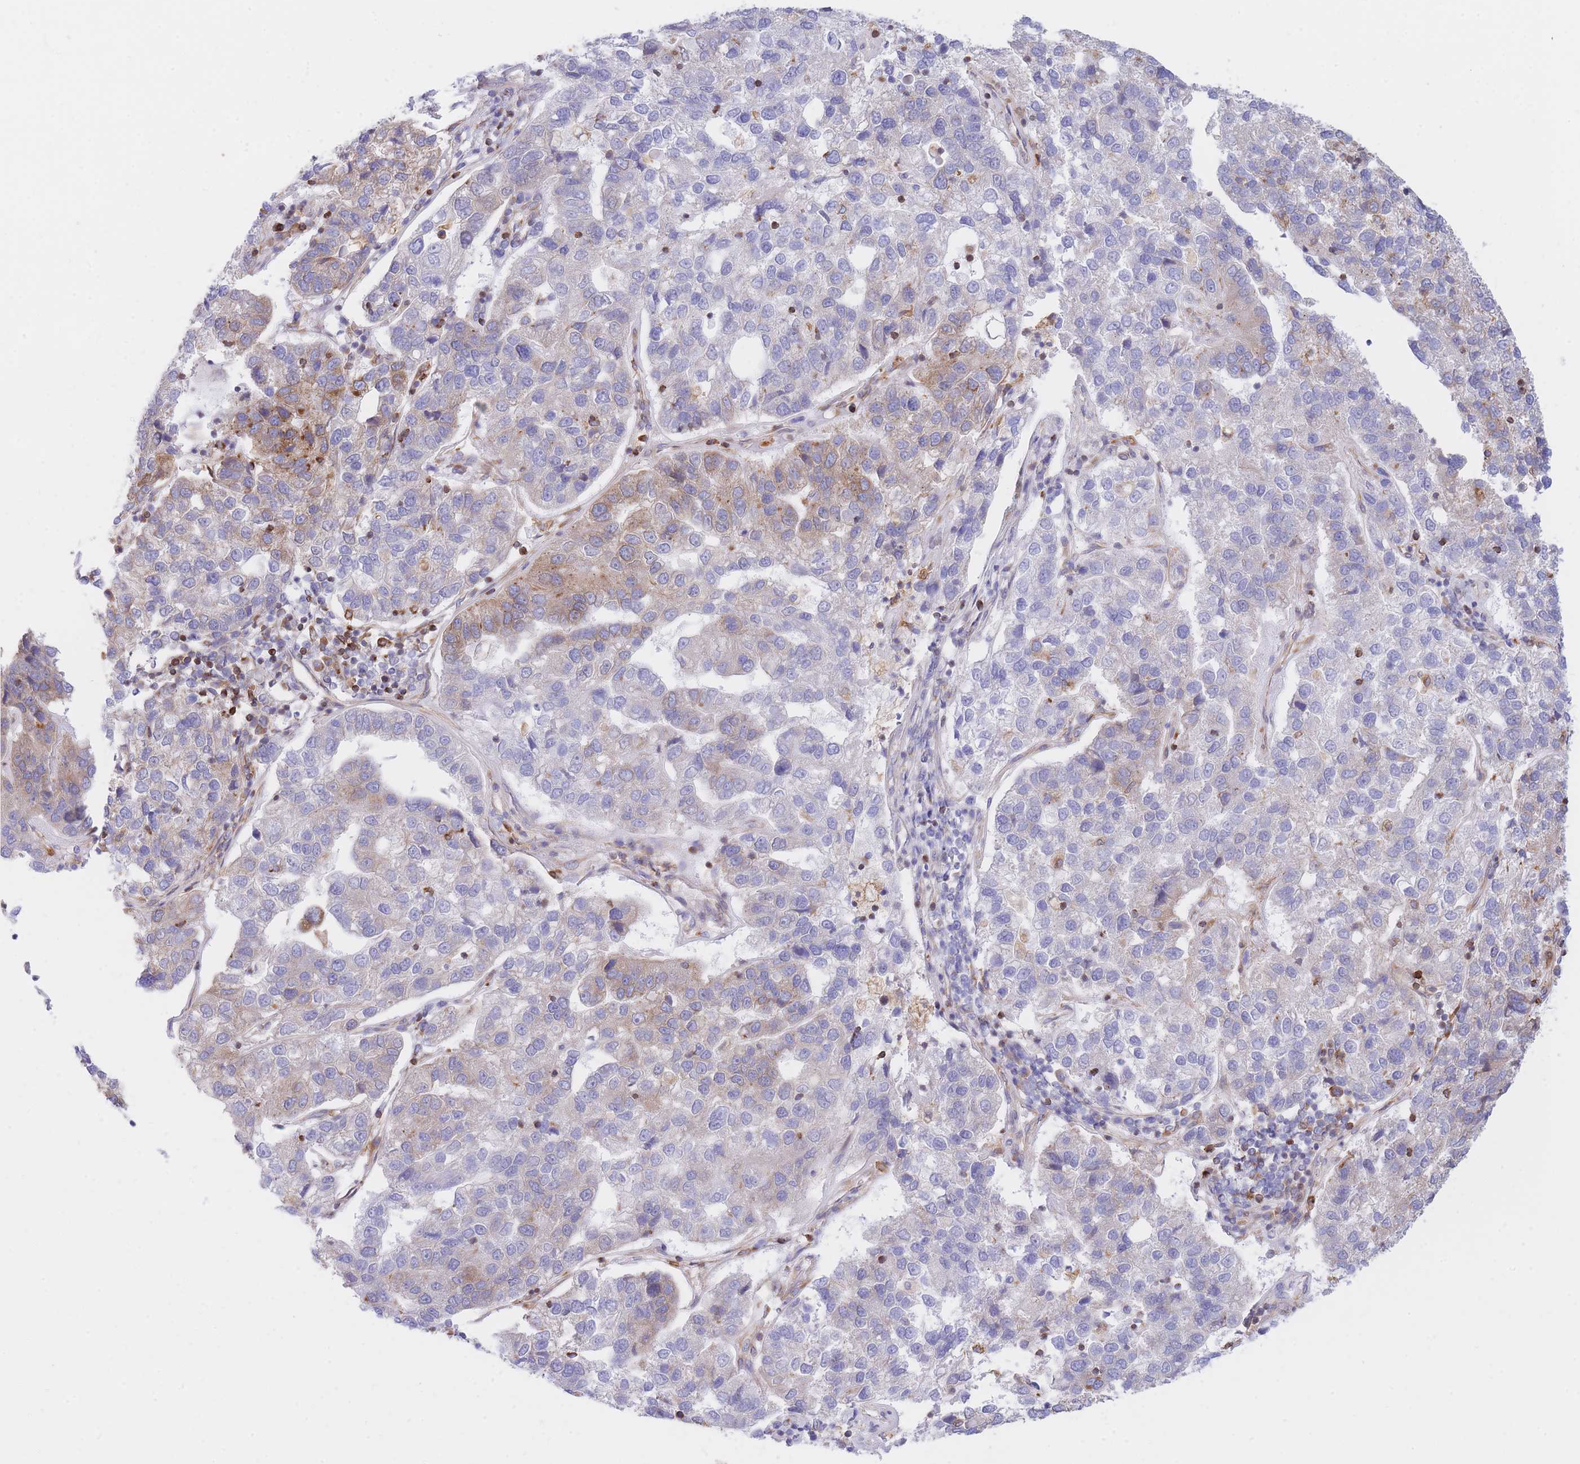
{"staining": {"intensity": "weak", "quantity": "<25%", "location": "cytoplasmic/membranous"}, "tissue": "pancreatic cancer", "cell_type": "Tumor cells", "image_type": "cancer", "snomed": [{"axis": "morphology", "description": "Adenocarcinoma, NOS"}, {"axis": "topography", "description": "Pancreas"}], "caption": "High magnification brightfield microscopy of adenocarcinoma (pancreatic) stained with DAB (3,3'-diaminobenzidine) (brown) and counterstained with hematoxylin (blue): tumor cells show no significant staining.", "gene": "REM1", "patient": {"sex": "female", "age": 61}}